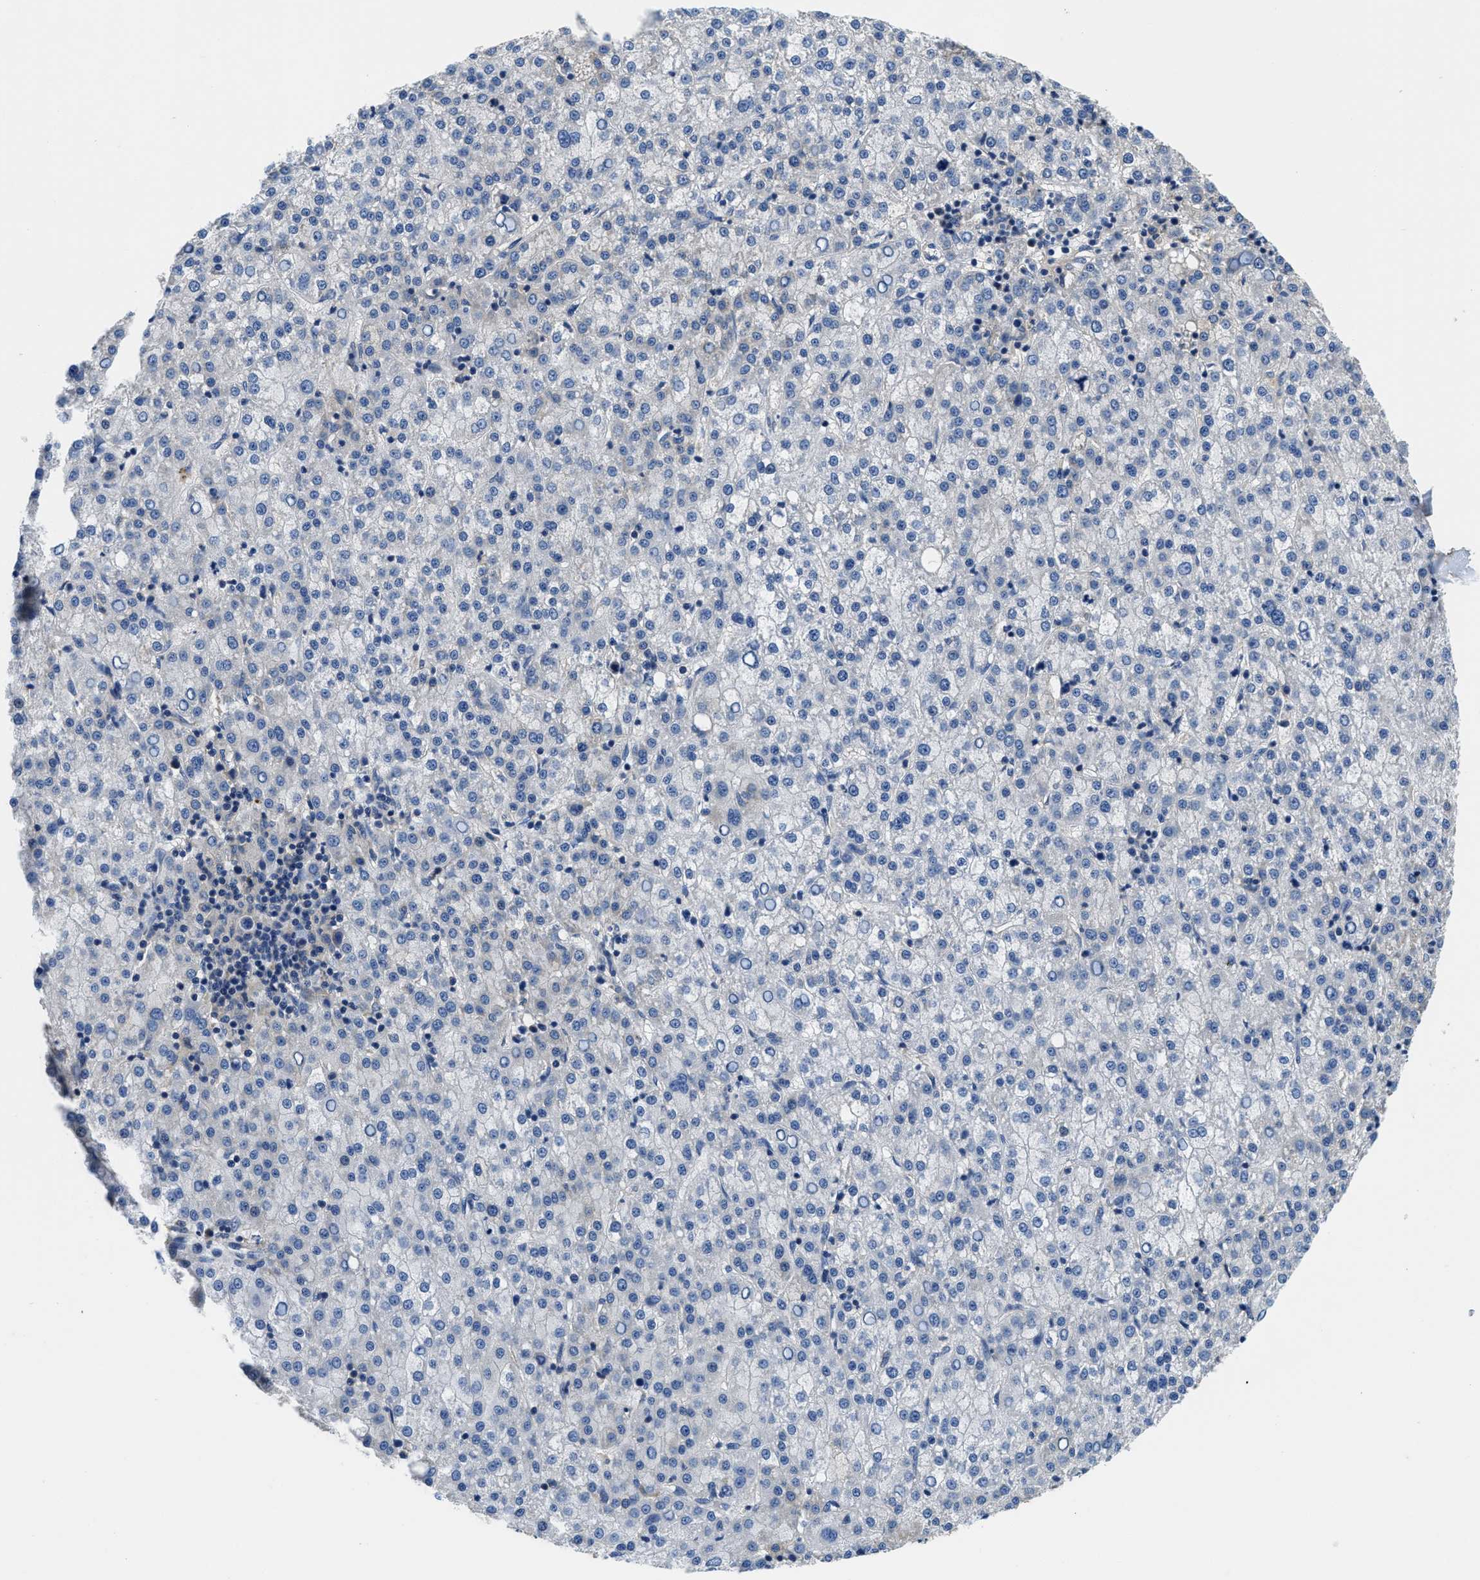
{"staining": {"intensity": "negative", "quantity": "none", "location": "none"}, "tissue": "liver cancer", "cell_type": "Tumor cells", "image_type": "cancer", "snomed": [{"axis": "morphology", "description": "Carcinoma, Hepatocellular, NOS"}, {"axis": "topography", "description": "Liver"}], "caption": "Immunohistochemistry (IHC) image of neoplastic tissue: human liver cancer (hepatocellular carcinoma) stained with DAB exhibits no significant protein staining in tumor cells.", "gene": "STAT2", "patient": {"sex": "female", "age": 58}}